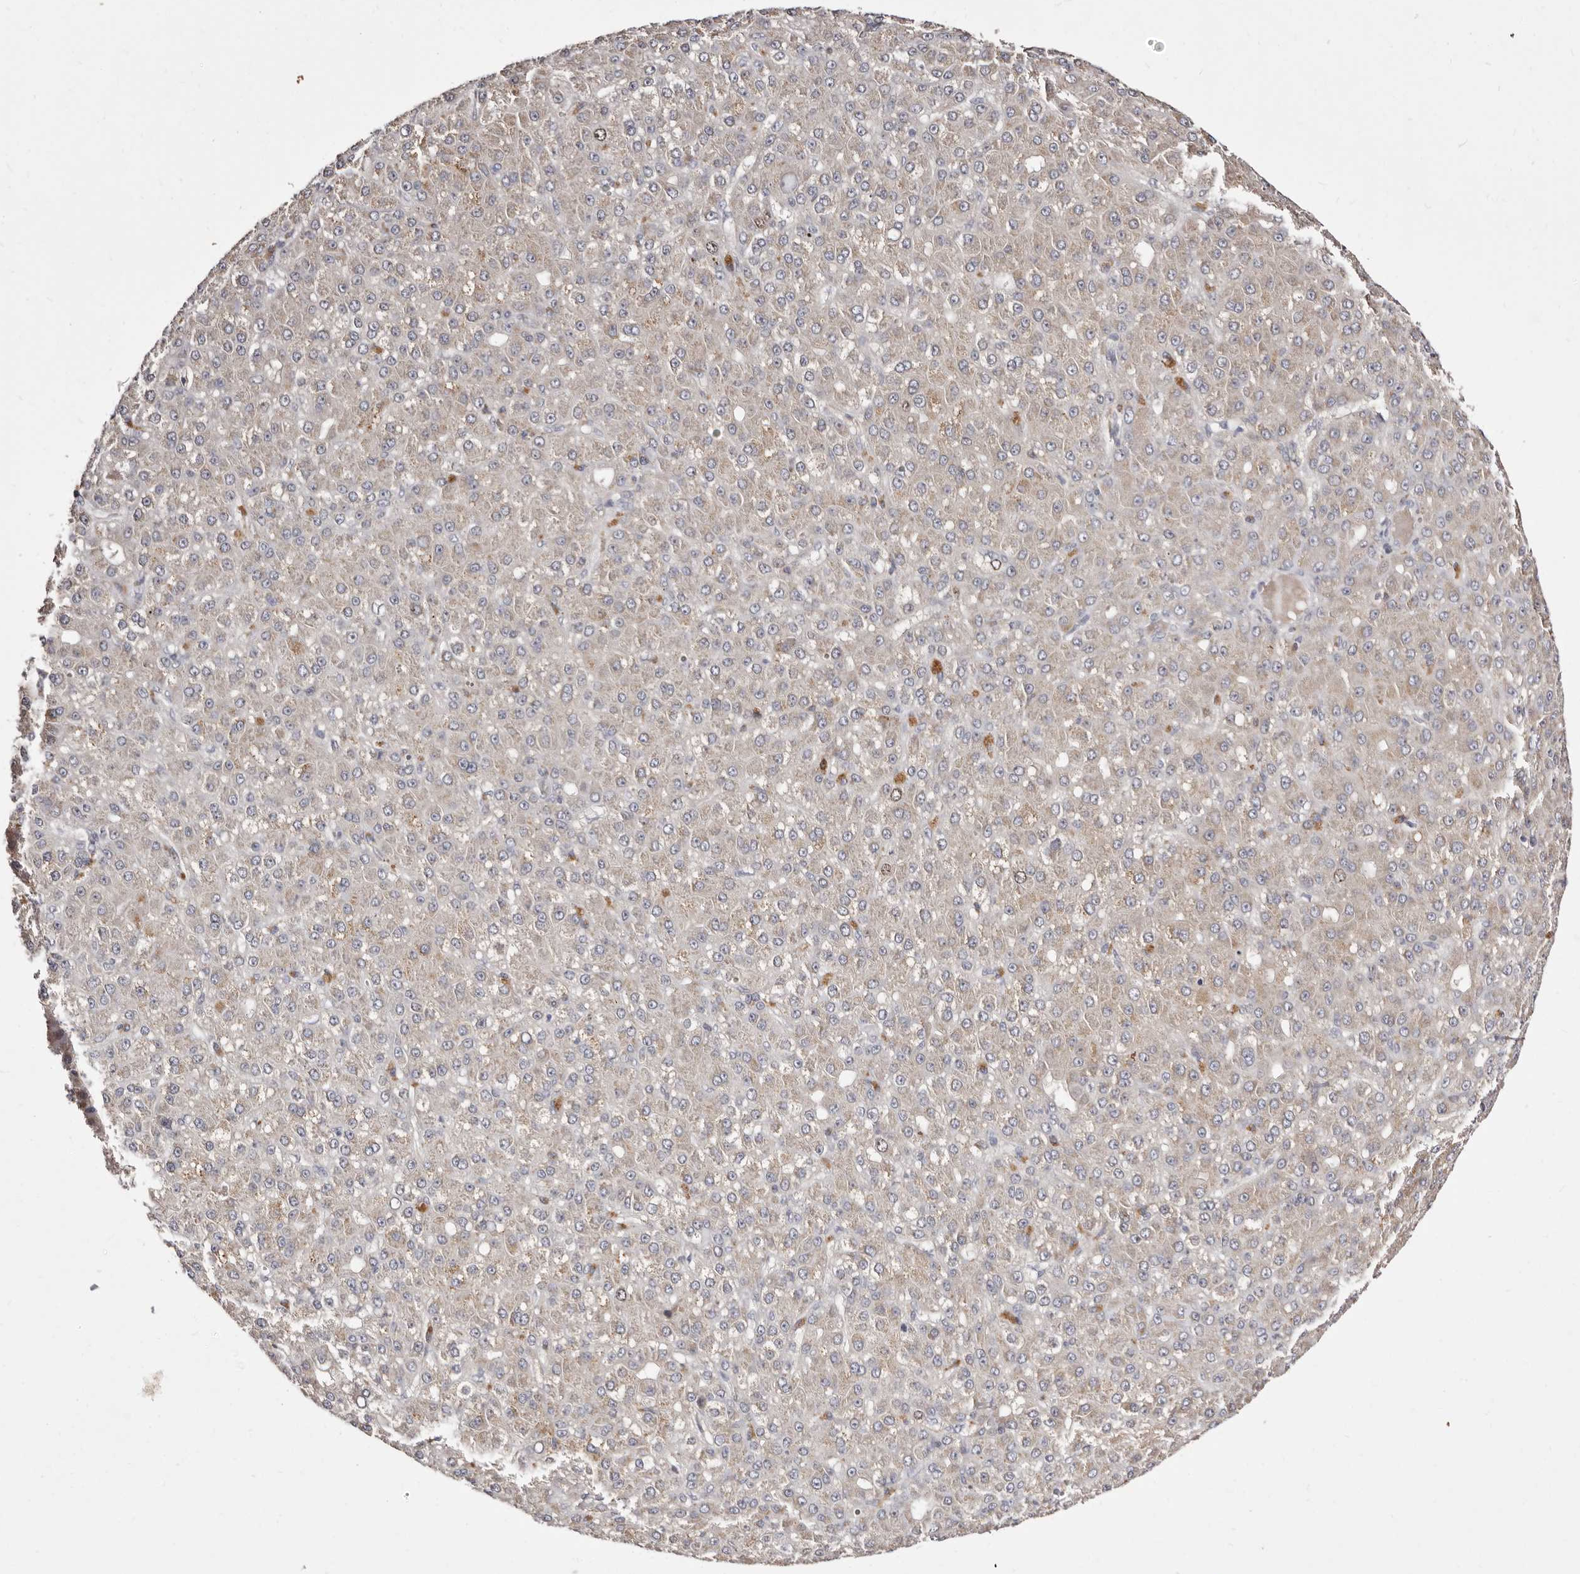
{"staining": {"intensity": "weak", "quantity": "25%-75%", "location": "cytoplasmic/membranous"}, "tissue": "liver cancer", "cell_type": "Tumor cells", "image_type": "cancer", "snomed": [{"axis": "morphology", "description": "Carcinoma, Hepatocellular, NOS"}, {"axis": "topography", "description": "Liver"}], "caption": "IHC histopathology image of hepatocellular carcinoma (liver) stained for a protein (brown), which reveals low levels of weak cytoplasmic/membranous positivity in about 25%-75% of tumor cells.", "gene": "CDCA8", "patient": {"sex": "male", "age": 67}}